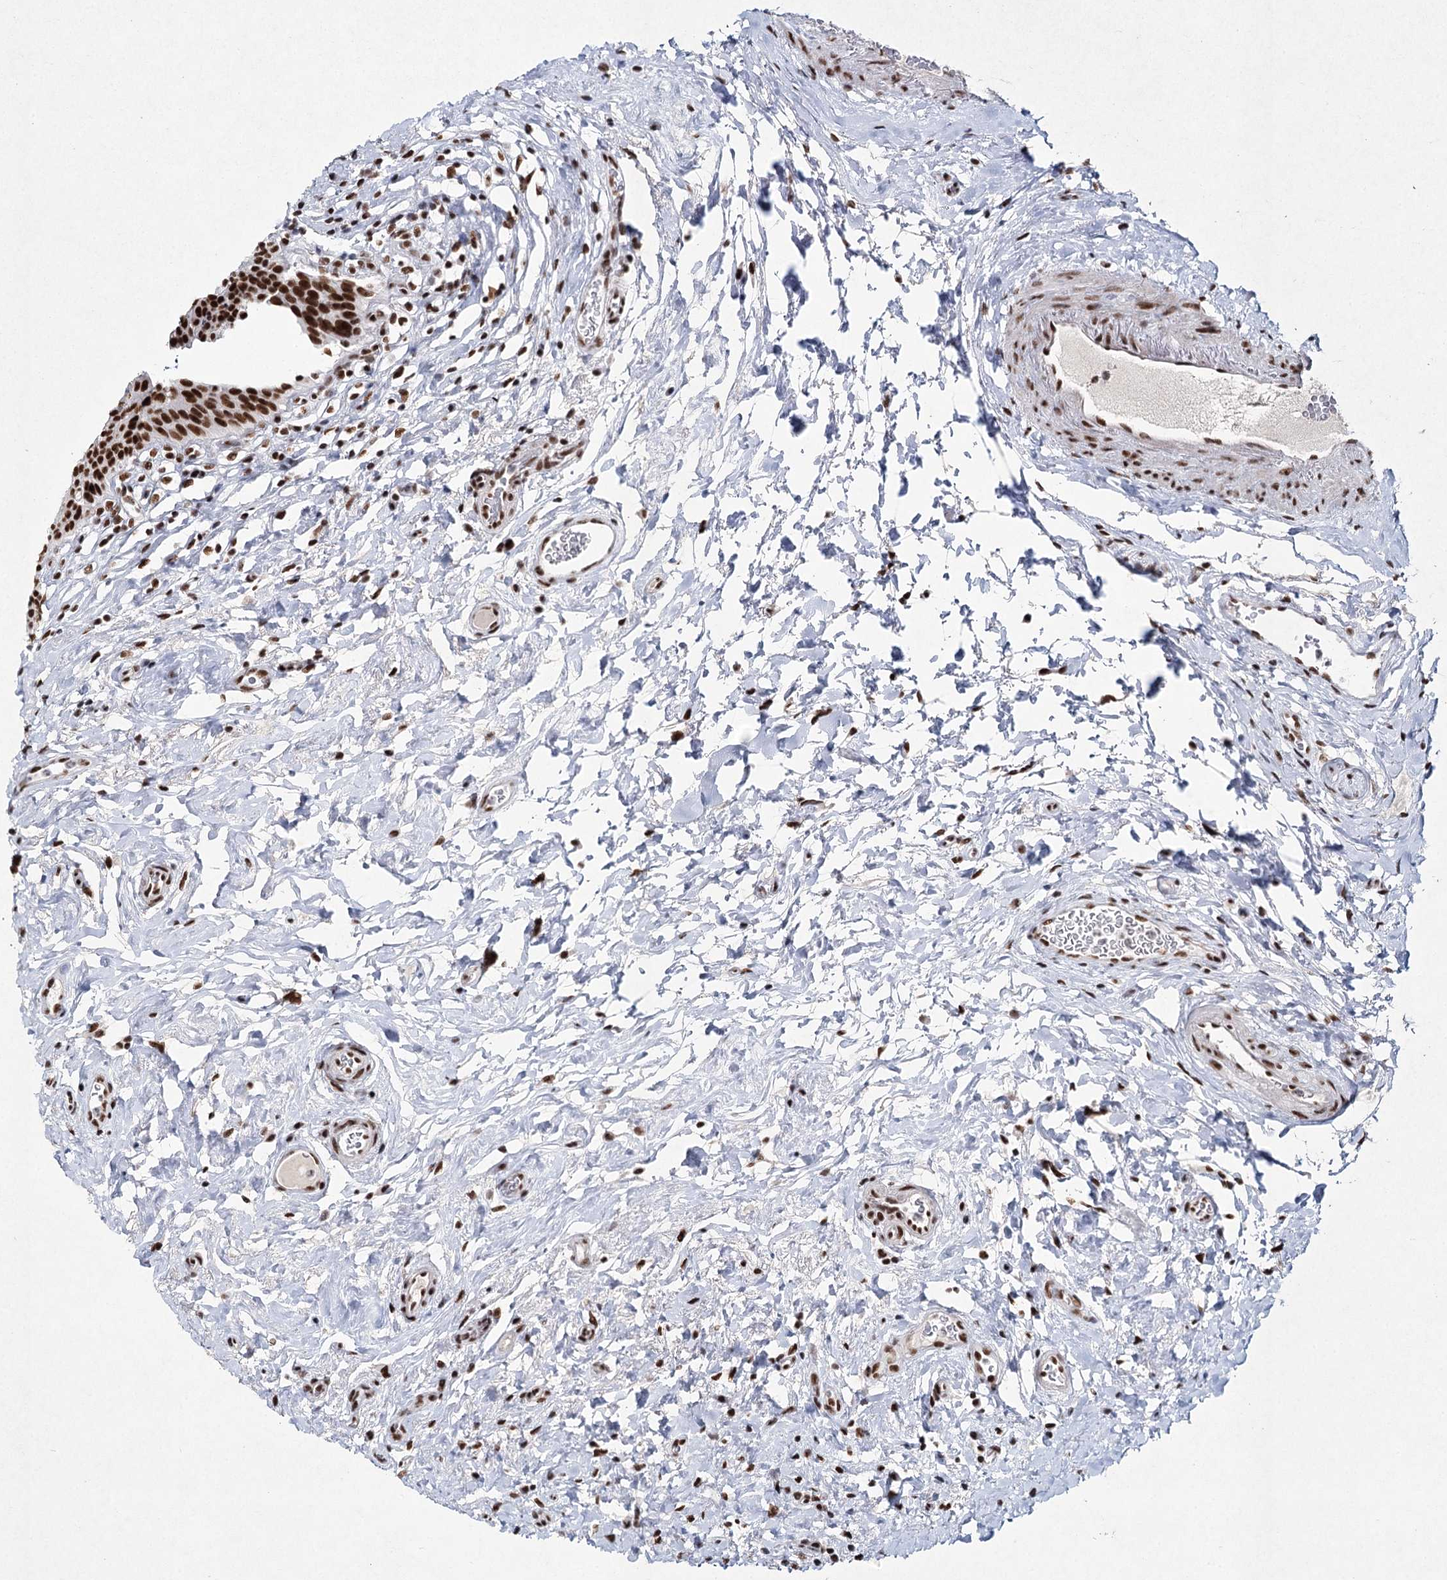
{"staining": {"intensity": "strong", "quantity": ">75%", "location": "nuclear"}, "tissue": "urinary bladder", "cell_type": "Urothelial cells", "image_type": "normal", "snomed": [{"axis": "morphology", "description": "Normal tissue, NOS"}, {"axis": "topography", "description": "Urinary bladder"}], "caption": "A brown stain shows strong nuclear staining of a protein in urothelial cells of benign urinary bladder. The protein of interest is stained brown, and the nuclei are stained in blue (DAB IHC with brightfield microscopy, high magnification).", "gene": "SCAF8", "patient": {"sex": "male", "age": 83}}